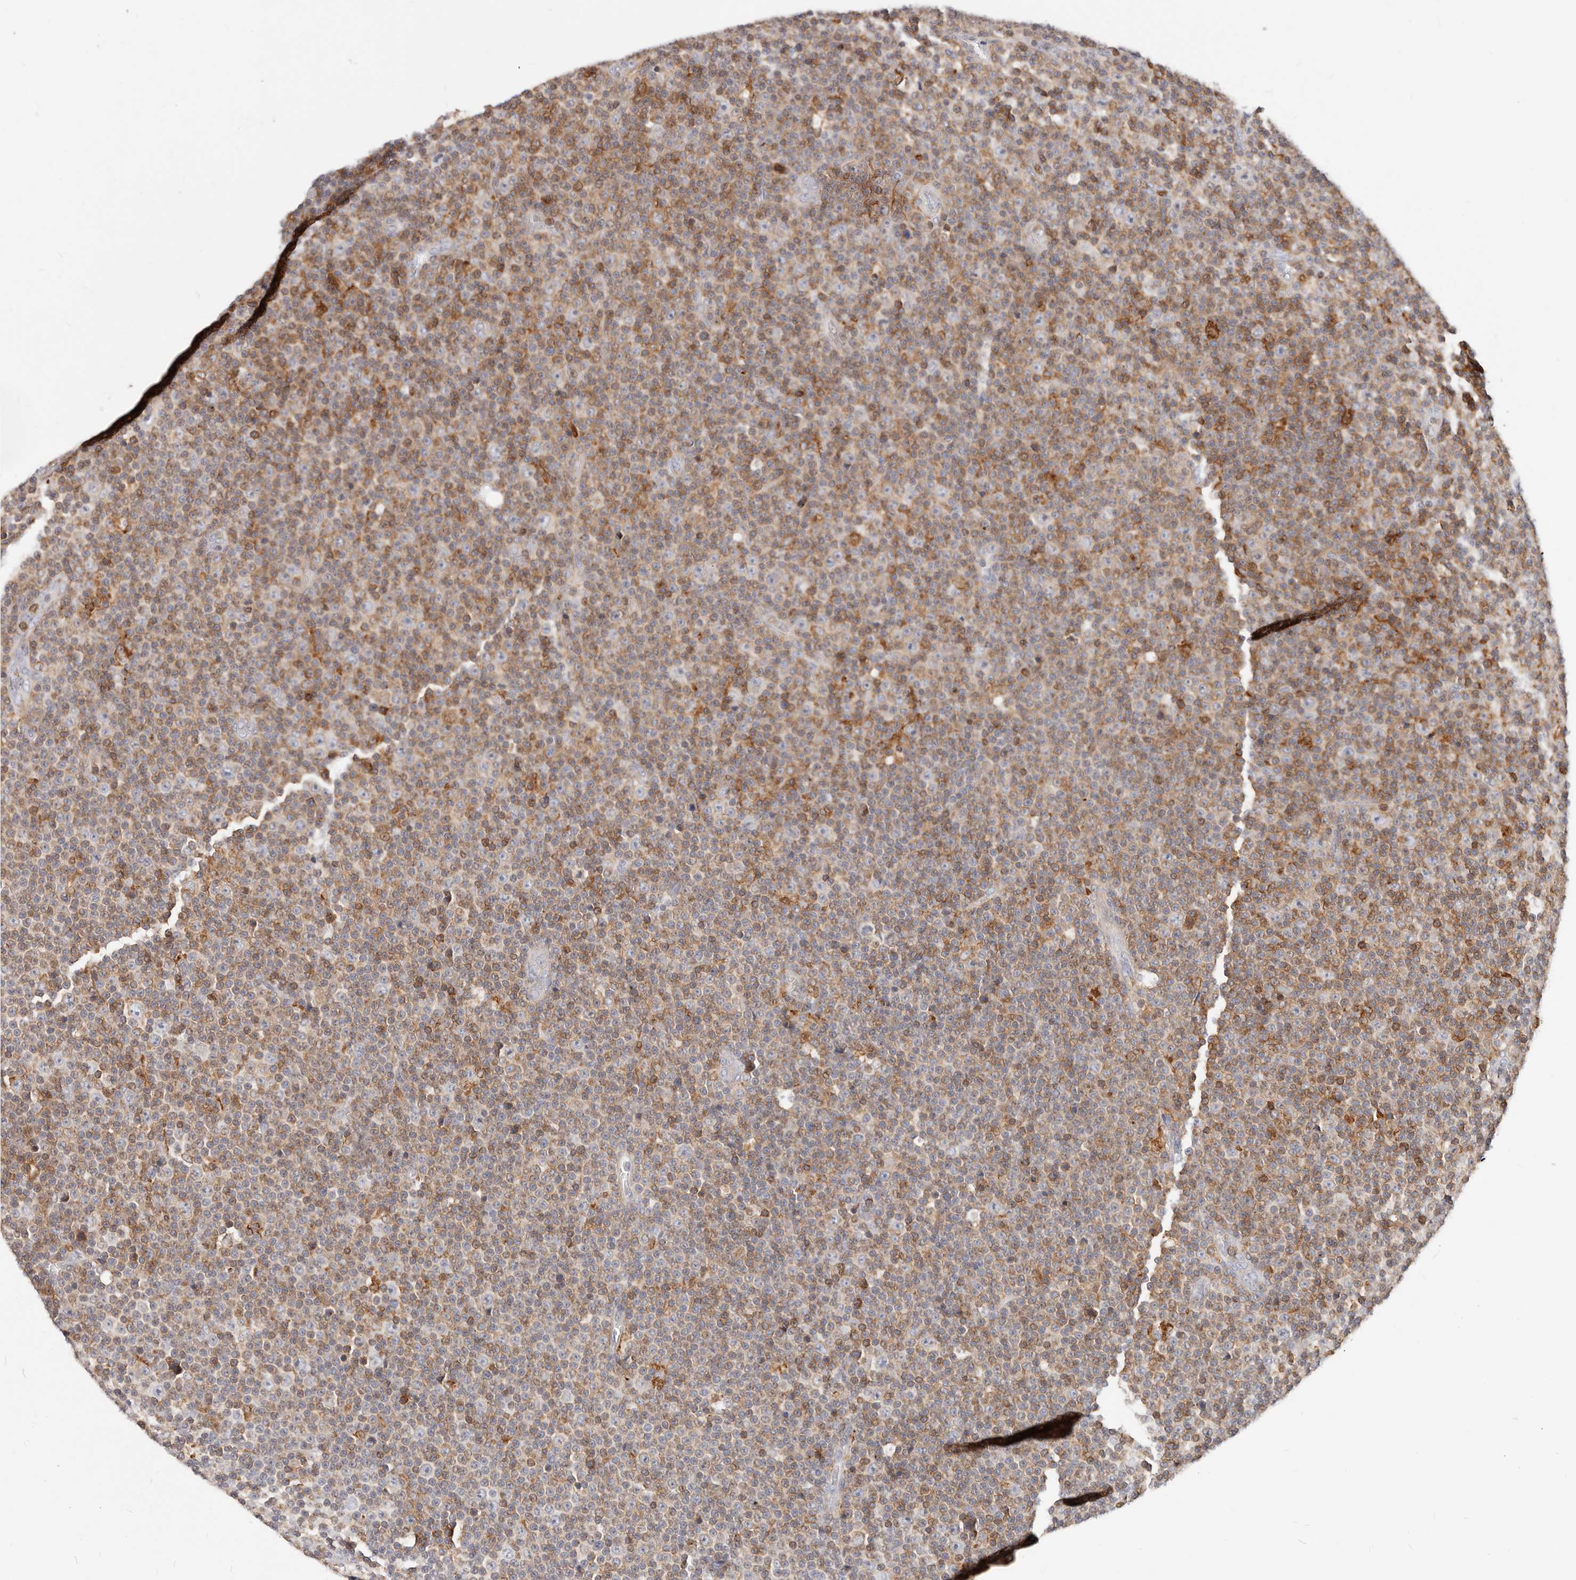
{"staining": {"intensity": "moderate", "quantity": "25%-75%", "location": "cytoplasmic/membranous"}, "tissue": "lymphoma", "cell_type": "Tumor cells", "image_type": "cancer", "snomed": [{"axis": "morphology", "description": "Malignant lymphoma, non-Hodgkin's type, Low grade"}, {"axis": "topography", "description": "Lymph node"}], "caption": "Lymphoma stained for a protein shows moderate cytoplasmic/membranous positivity in tumor cells.", "gene": "TMEM63B", "patient": {"sex": "female", "age": 67}}